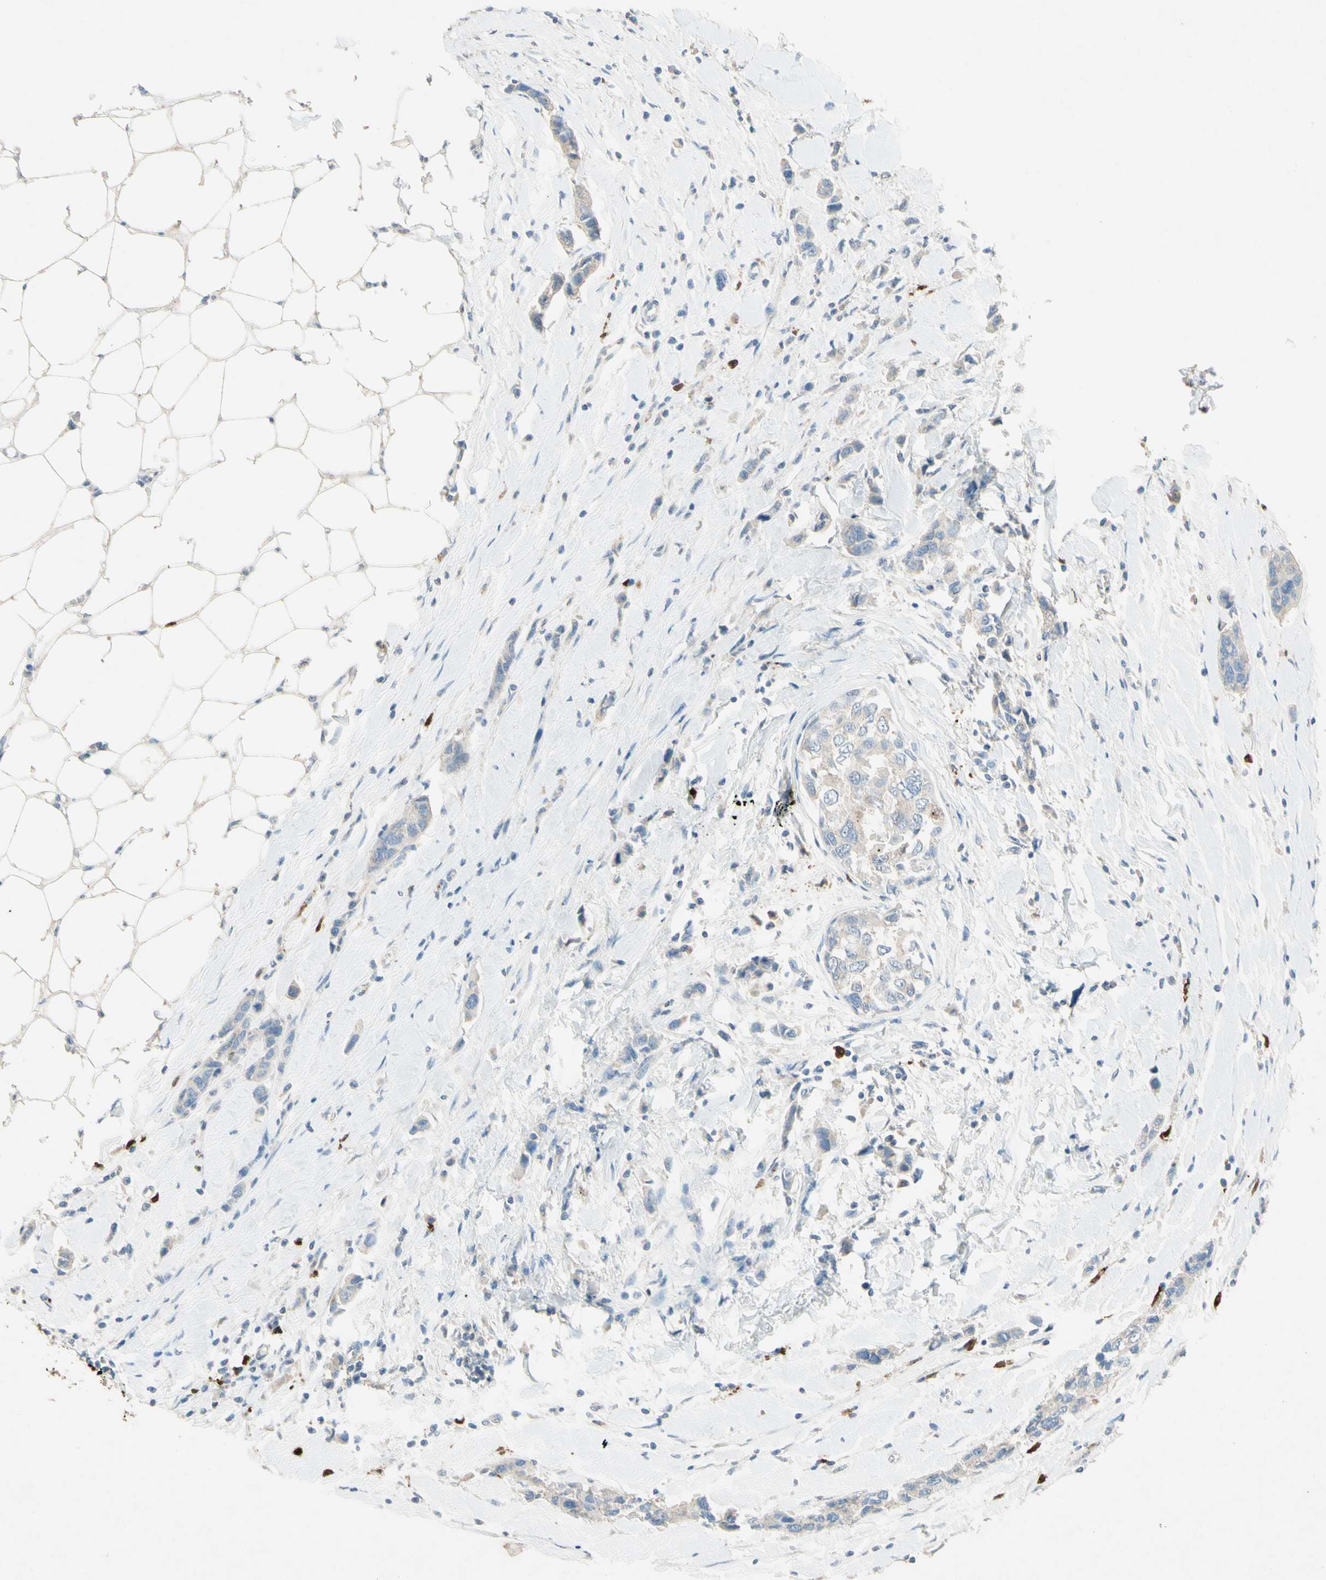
{"staining": {"intensity": "moderate", "quantity": "<25%", "location": "cytoplasmic/membranous,nuclear"}, "tissue": "breast cancer", "cell_type": "Tumor cells", "image_type": "cancer", "snomed": [{"axis": "morphology", "description": "Normal tissue, NOS"}, {"axis": "morphology", "description": "Duct carcinoma"}, {"axis": "topography", "description": "Breast"}], "caption": "Tumor cells reveal low levels of moderate cytoplasmic/membranous and nuclear positivity in about <25% of cells in human intraductal carcinoma (breast).", "gene": "NFKBIZ", "patient": {"sex": "female", "age": 50}}